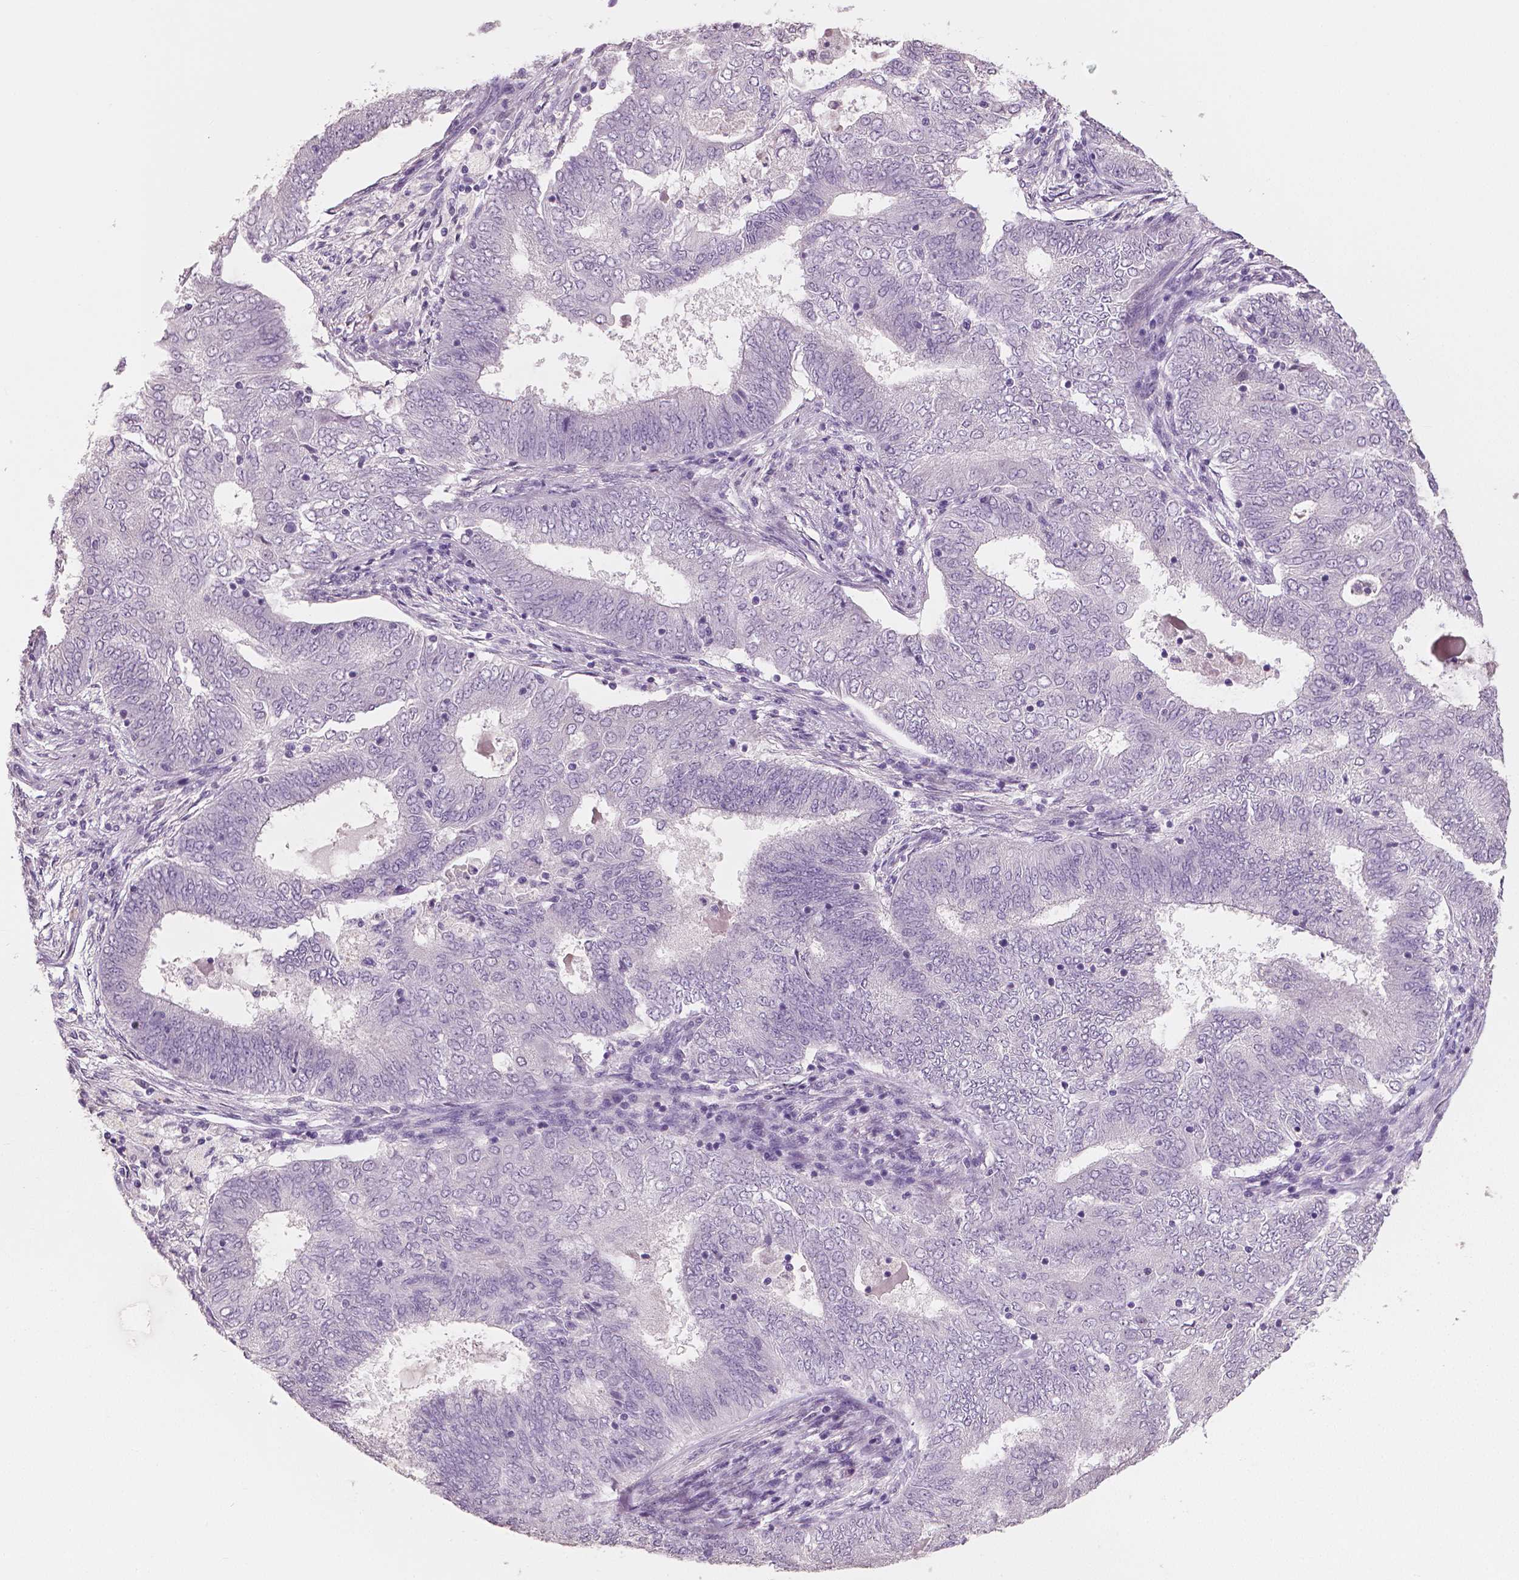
{"staining": {"intensity": "negative", "quantity": "none", "location": "none"}, "tissue": "endometrial cancer", "cell_type": "Tumor cells", "image_type": "cancer", "snomed": [{"axis": "morphology", "description": "Adenocarcinoma, NOS"}, {"axis": "topography", "description": "Endometrium"}], "caption": "An immunohistochemistry (IHC) micrograph of endometrial cancer is shown. There is no staining in tumor cells of endometrial cancer. (DAB immunohistochemistry (IHC), high magnification).", "gene": "NECAB1", "patient": {"sex": "female", "age": 62}}